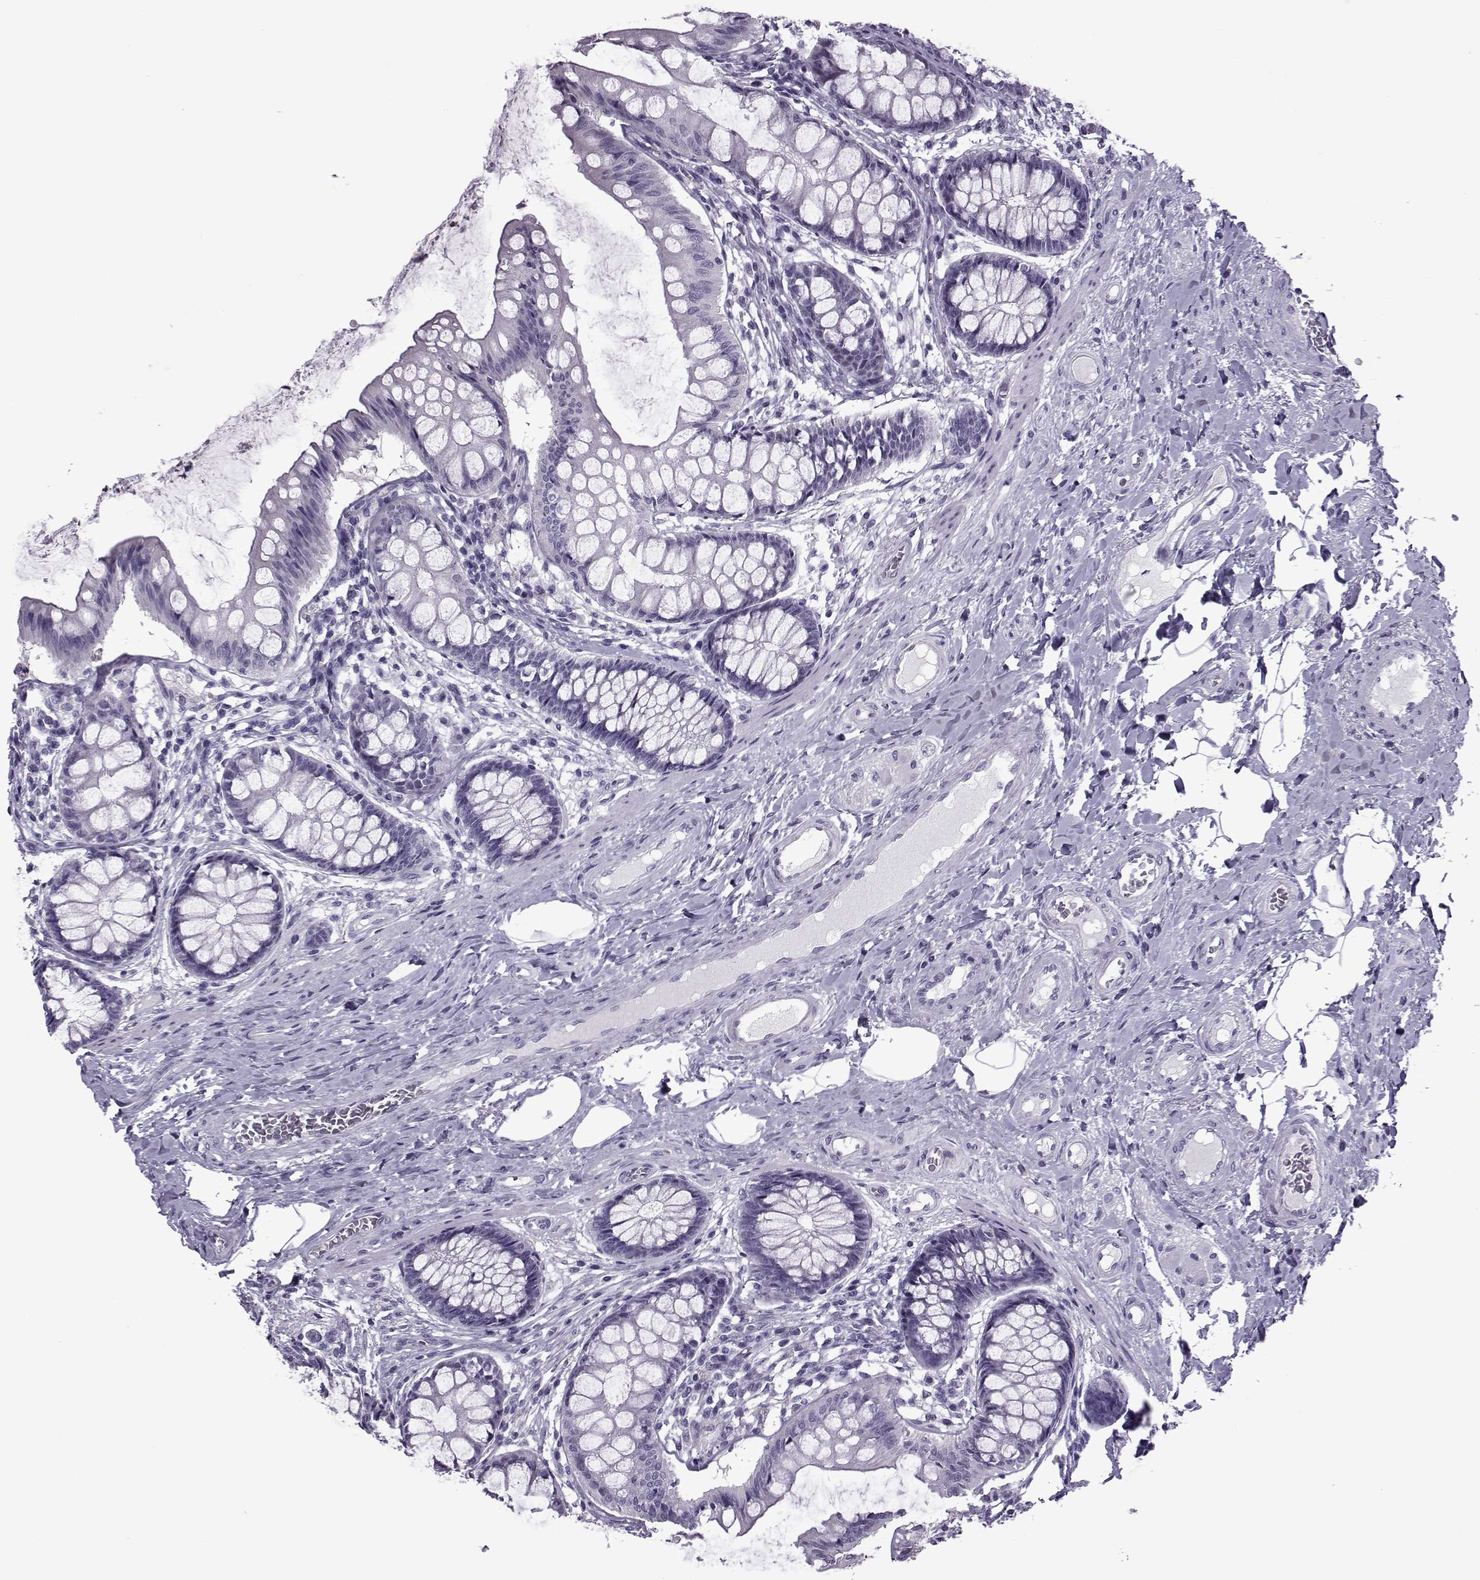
{"staining": {"intensity": "negative", "quantity": "none", "location": "none"}, "tissue": "colon", "cell_type": "Endothelial cells", "image_type": "normal", "snomed": [{"axis": "morphology", "description": "Normal tissue, NOS"}, {"axis": "topography", "description": "Colon"}], "caption": "A high-resolution histopathology image shows immunohistochemistry staining of normal colon, which reveals no significant expression in endothelial cells. (DAB immunohistochemistry with hematoxylin counter stain).", "gene": "OIP5", "patient": {"sex": "female", "age": 65}}